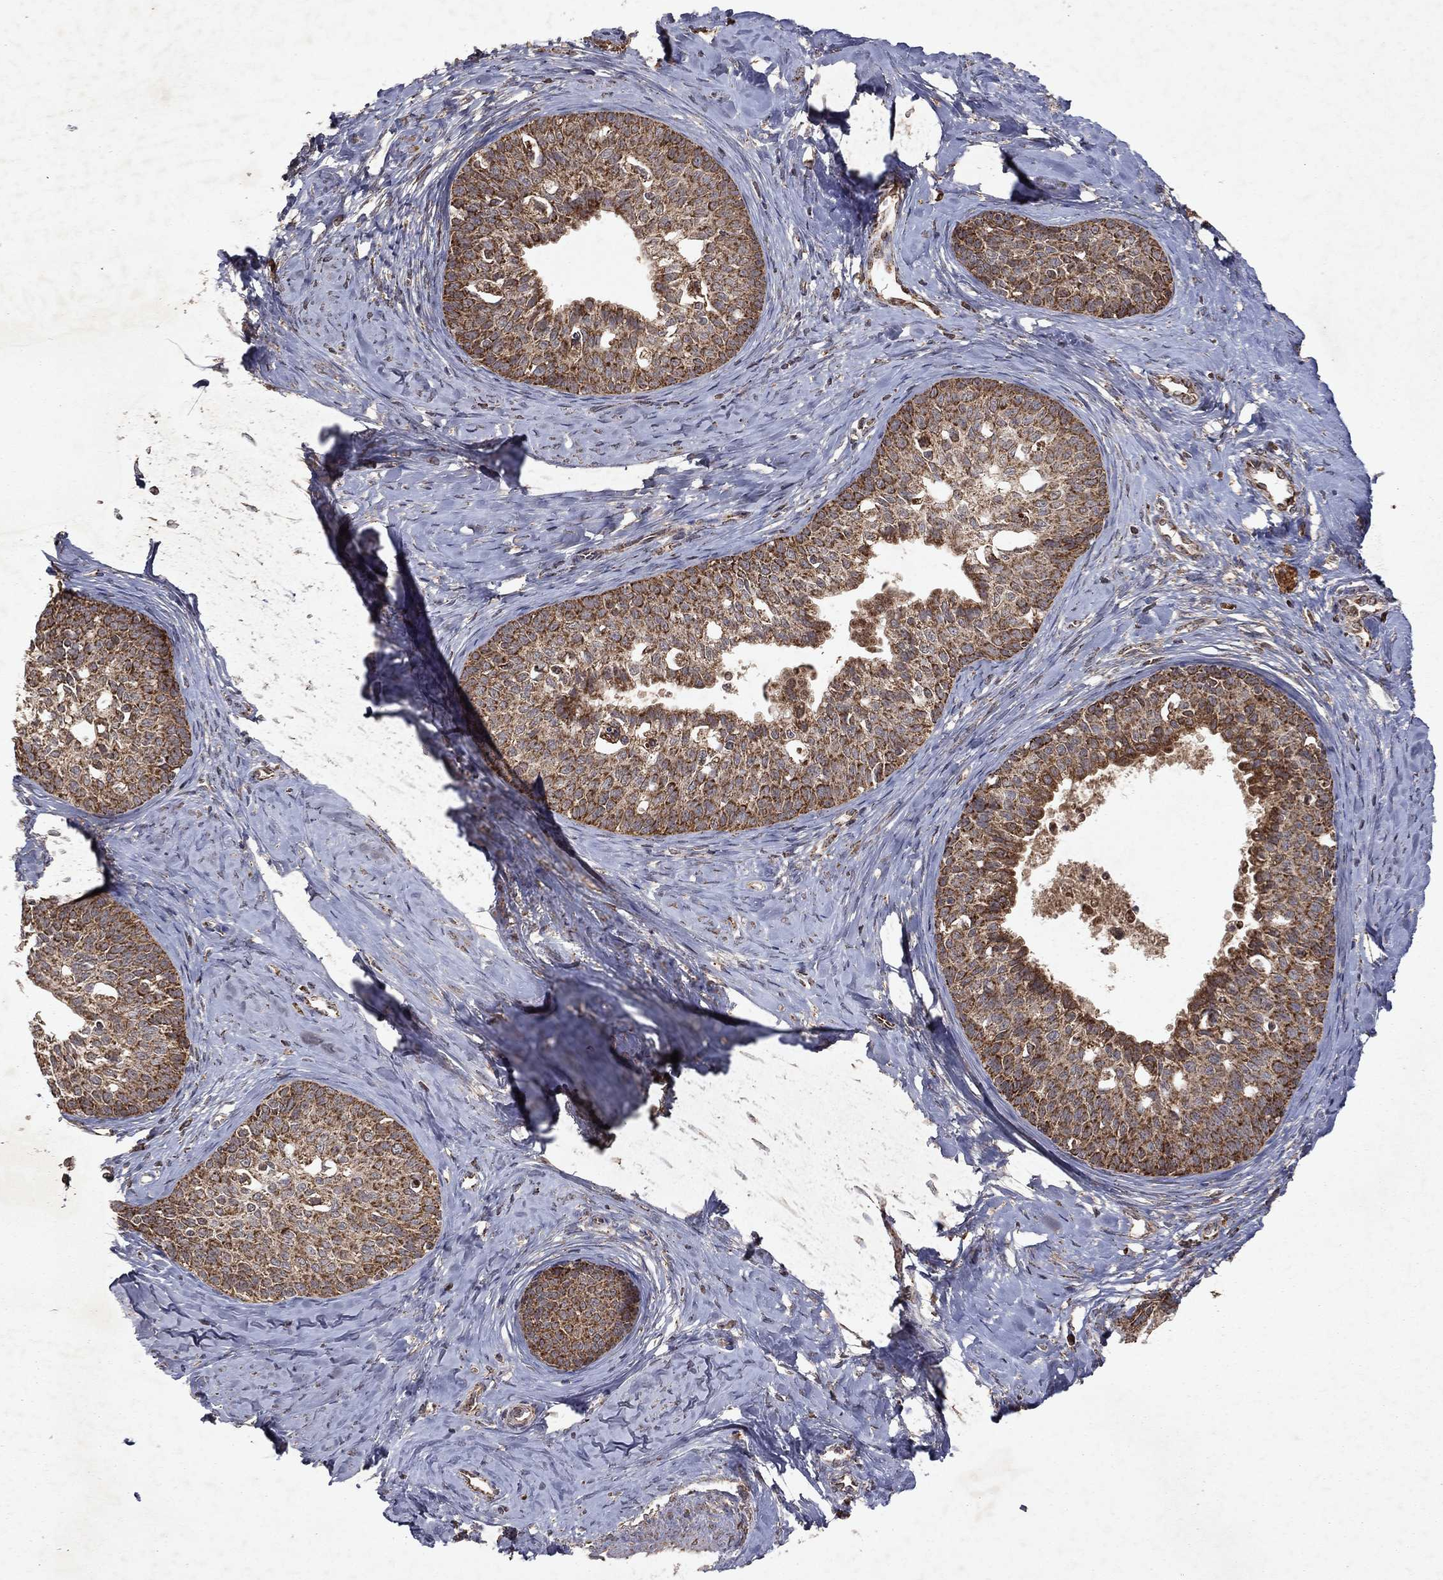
{"staining": {"intensity": "strong", "quantity": ">75%", "location": "cytoplasmic/membranous"}, "tissue": "cervical cancer", "cell_type": "Tumor cells", "image_type": "cancer", "snomed": [{"axis": "morphology", "description": "Squamous cell carcinoma, NOS"}, {"axis": "topography", "description": "Cervix"}], "caption": "Brown immunohistochemical staining in human cervical squamous cell carcinoma reveals strong cytoplasmic/membranous positivity in about >75% of tumor cells. The staining was performed using DAB (3,3'-diaminobenzidine) to visualize the protein expression in brown, while the nuclei were stained in blue with hematoxylin (Magnification: 20x).", "gene": "PYROXD2", "patient": {"sex": "female", "age": 51}}